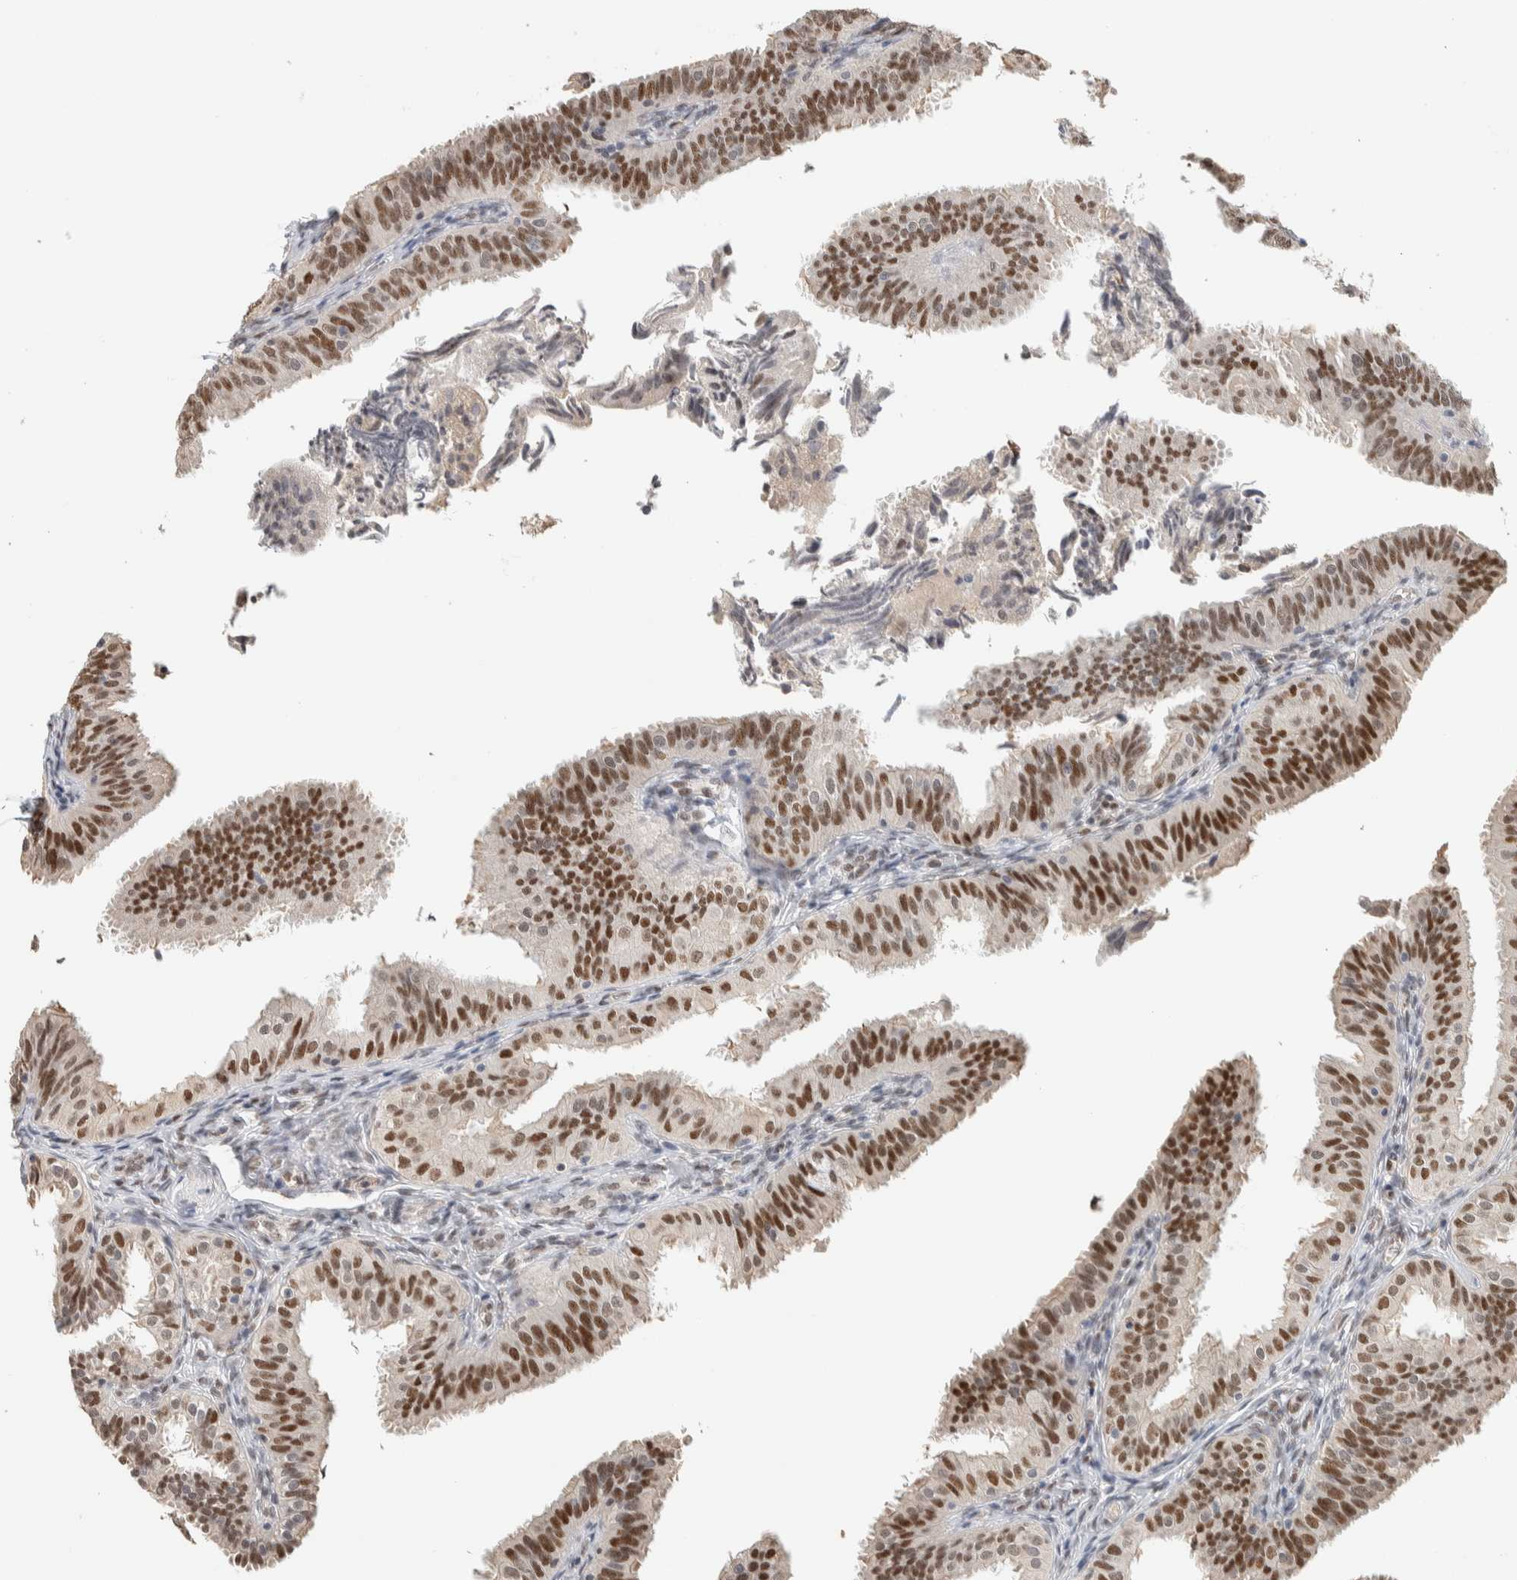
{"staining": {"intensity": "moderate", "quantity": ">75%", "location": "nuclear"}, "tissue": "fallopian tube", "cell_type": "Glandular cells", "image_type": "normal", "snomed": [{"axis": "morphology", "description": "Normal tissue, NOS"}, {"axis": "topography", "description": "Fallopian tube"}], "caption": "Immunohistochemistry (IHC) (DAB (3,3'-diaminobenzidine)) staining of normal fallopian tube shows moderate nuclear protein staining in about >75% of glandular cells.", "gene": "PUS7", "patient": {"sex": "female", "age": 35}}